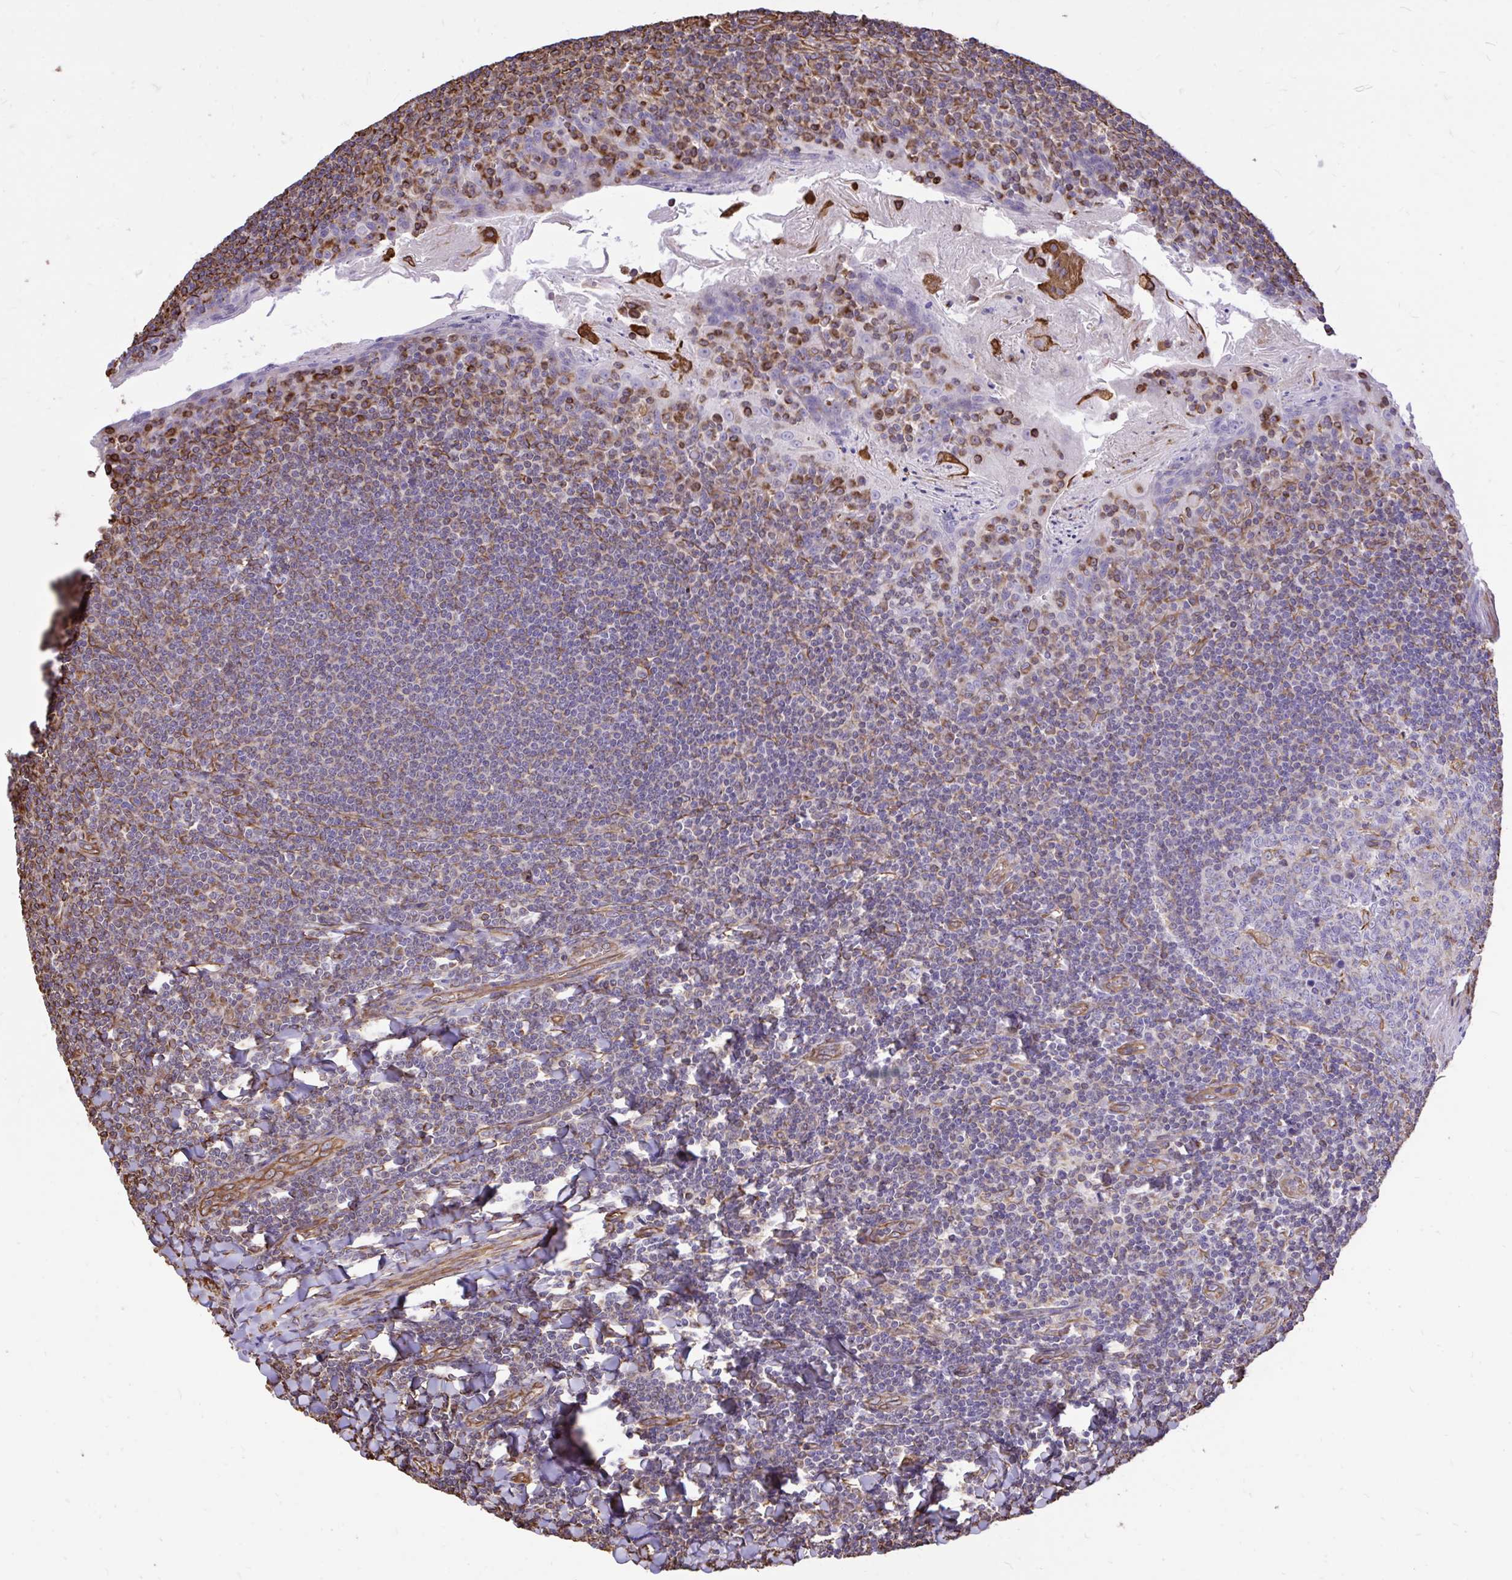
{"staining": {"intensity": "weak", "quantity": "<25%", "location": "cytoplasmic/membranous"}, "tissue": "tonsil", "cell_type": "Germinal center cells", "image_type": "normal", "snomed": [{"axis": "morphology", "description": "Normal tissue, NOS"}, {"axis": "topography", "description": "Tonsil"}], "caption": "The photomicrograph exhibits no staining of germinal center cells in benign tonsil. The staining is performed using DAB brown chromogen with nuclei counter-stained in using hematoxylin.", "gene": "RNF103", "patient": {"sex": "male", "age": 27}}